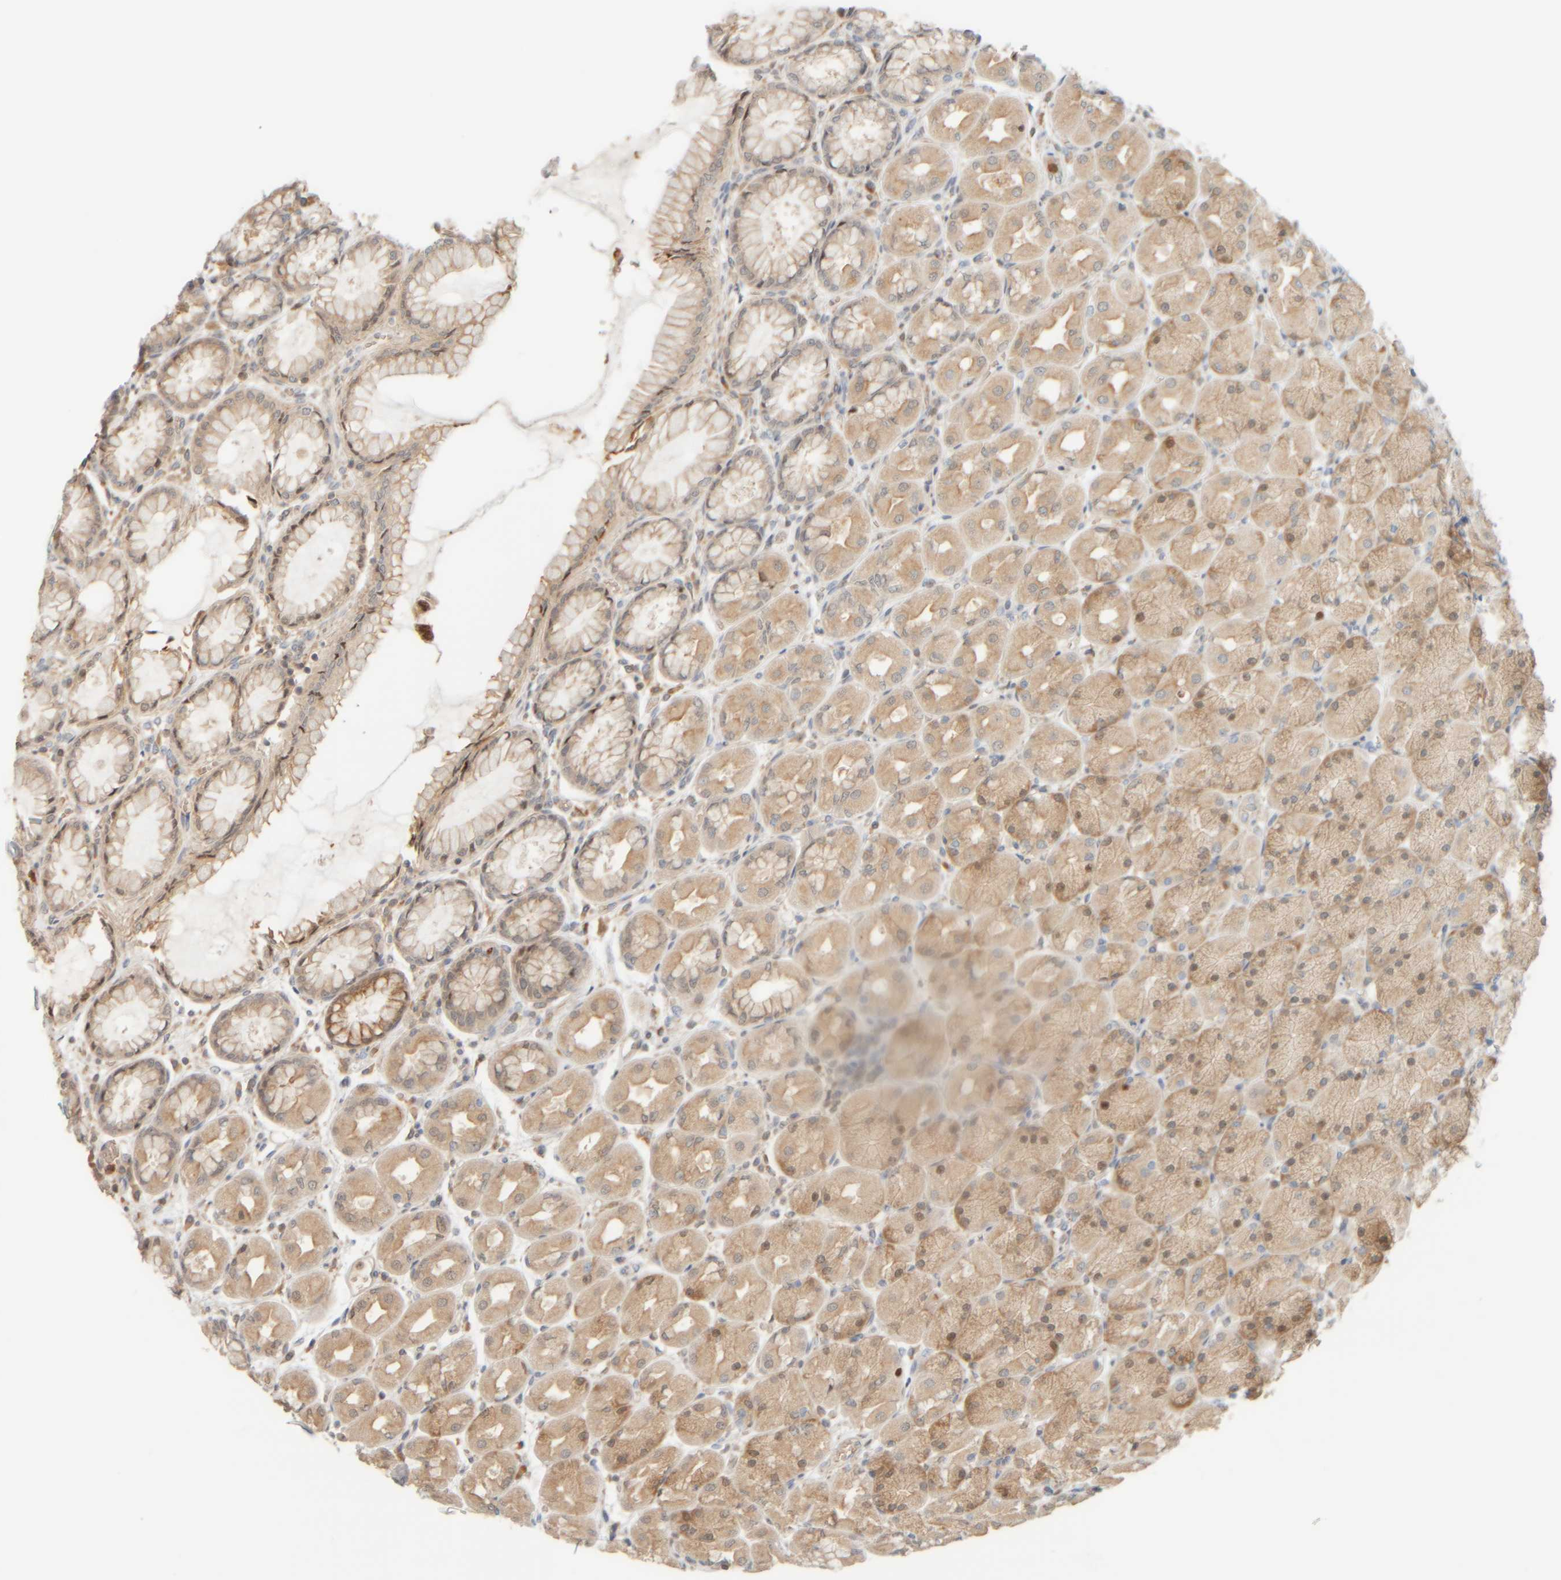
{"staining": {"intensity": "moderate", "quantity": ">75%", "location": "cytoplasmic/membranous"}, "tissue": "stomach", "cell_type": "Glandular cells", "image_type": "normal", "snomed": [{"axis": "morphology", "description": "Normal tissue, NOS"}, {"axis": "topography", "description": "Stomach, upper"}], "caption": "Protein expression analysis of unremarkable human stomach reveals moderate cytoplasmic/membranous staining in about >75% of glandular cells.", "gene": "AARSD1", "patient": {"sex": "female", "age": 56}}